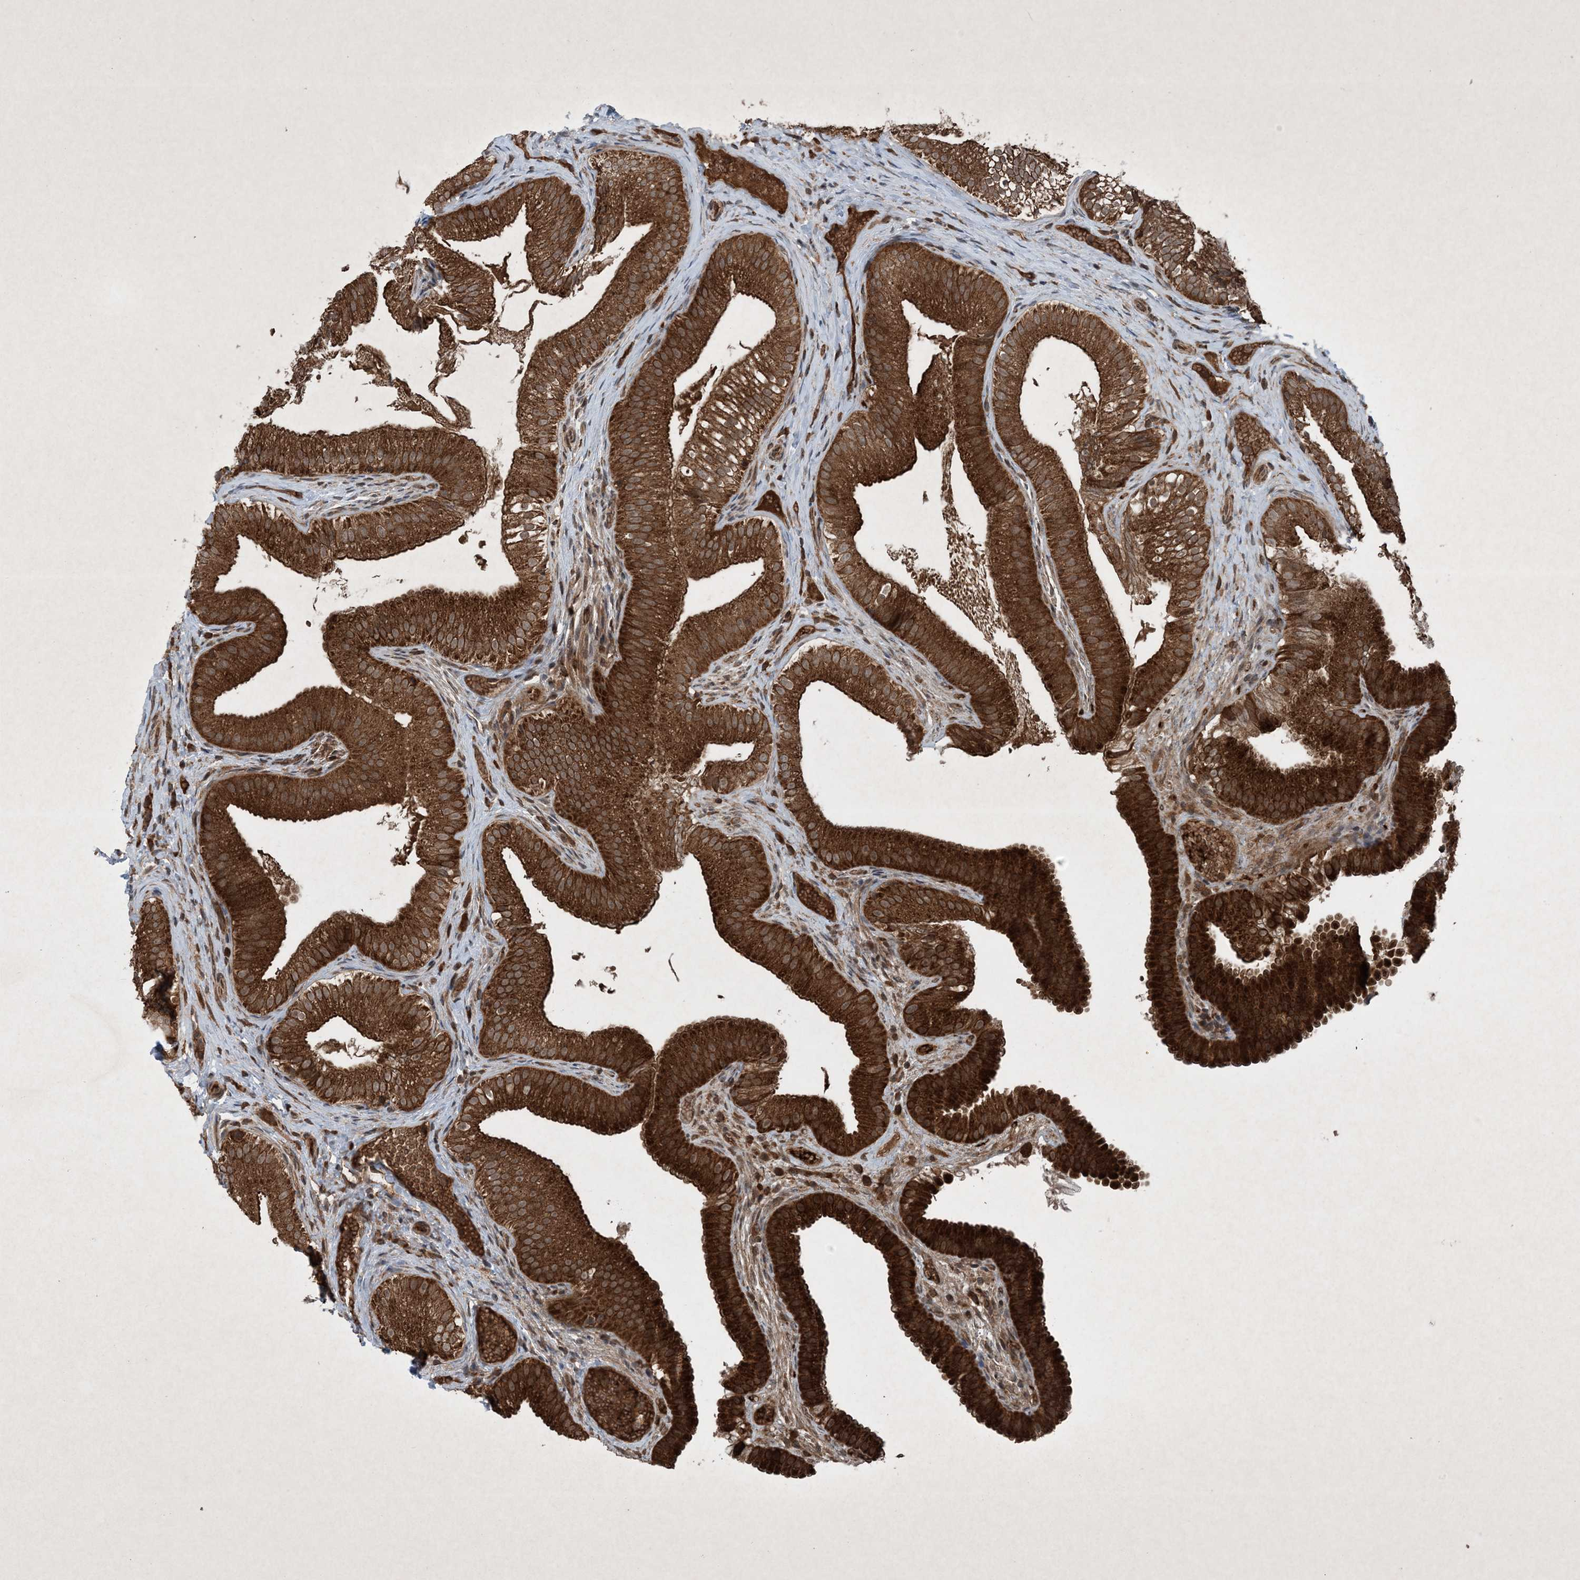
{"staining": {"intensity": "strong", "quantity": ">75%", "location": "cytoplasmic/membranous"}, "tissue": "gallbladder", "cell_type": "Glandular cells", "image_type": "normal", "snomed": [{"axis": "morphology", "description": "Normal tissue, NOS"}, {"axis": "topography", "description": "Gallbladder"}], "caption": "About >75% of glandular cells in normal human gallbladder show strong cytoplasmic/membranous protein positivity as visualized by brown immunohistochemical staining.", "gene": "GNG5", "patient": {"sex": "female", "age": 30}}